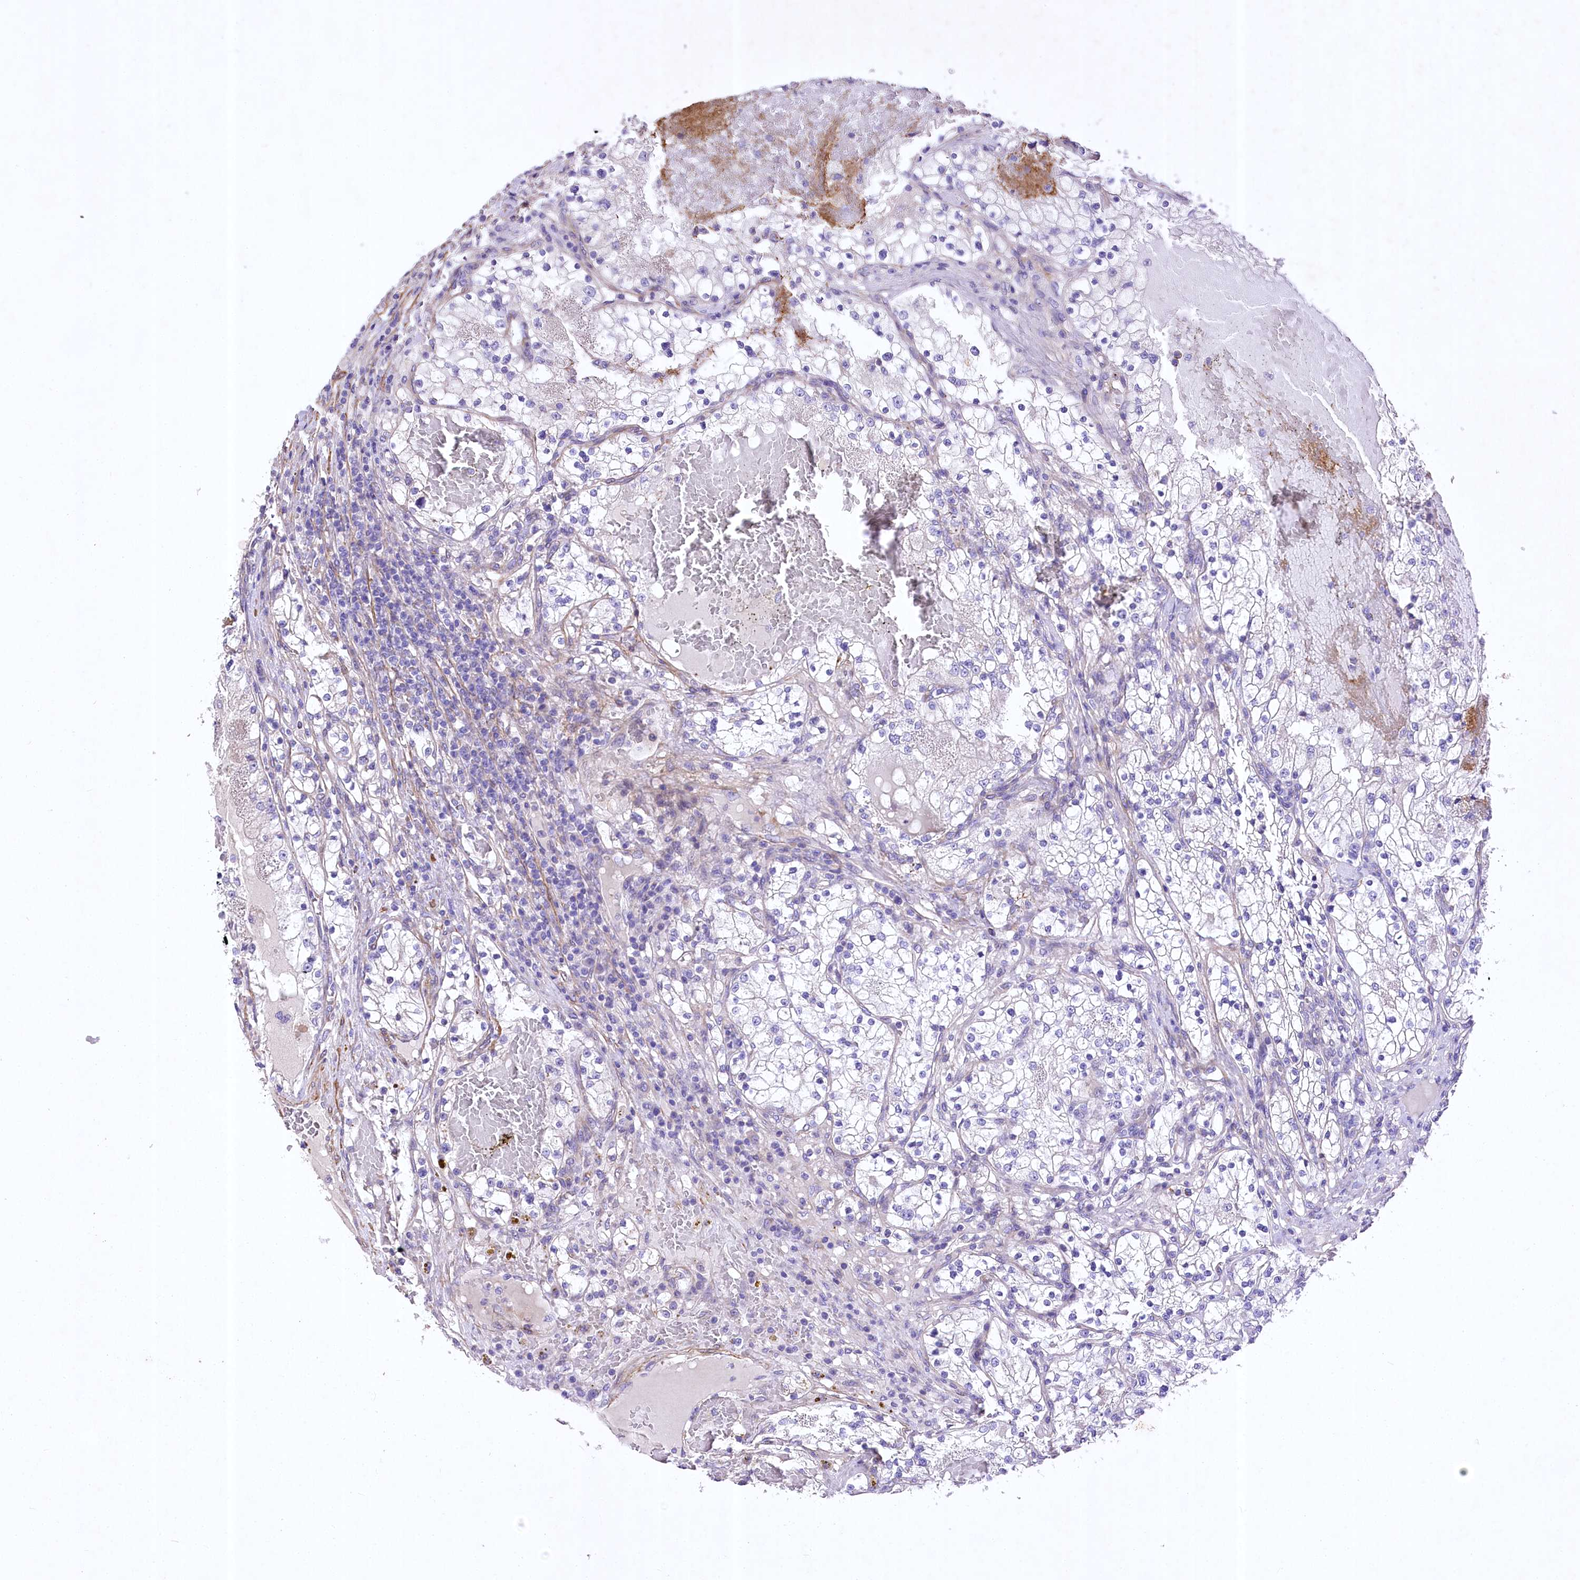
{"staining": {"intensity": "negative", "quantity": "none", "location": "none"}, "tissue": "renal cancer", "cell_type": "Tumor cells", "image_type": "cancer", "snomed": [{"axis": "morphology", "description": "Normal tissue, NOS"}, {"axis": "morphology", "description": "Adenocarcinoma, NOS"}, {"axis": "topography", "description": "Kidney"}], "caption": "This is an immunohistochemistry image of adenocarcinoma (renal). There is no staining in tumor cells.", "gene": "RDH16", "patient": {"sex": "male", "age": 68}}